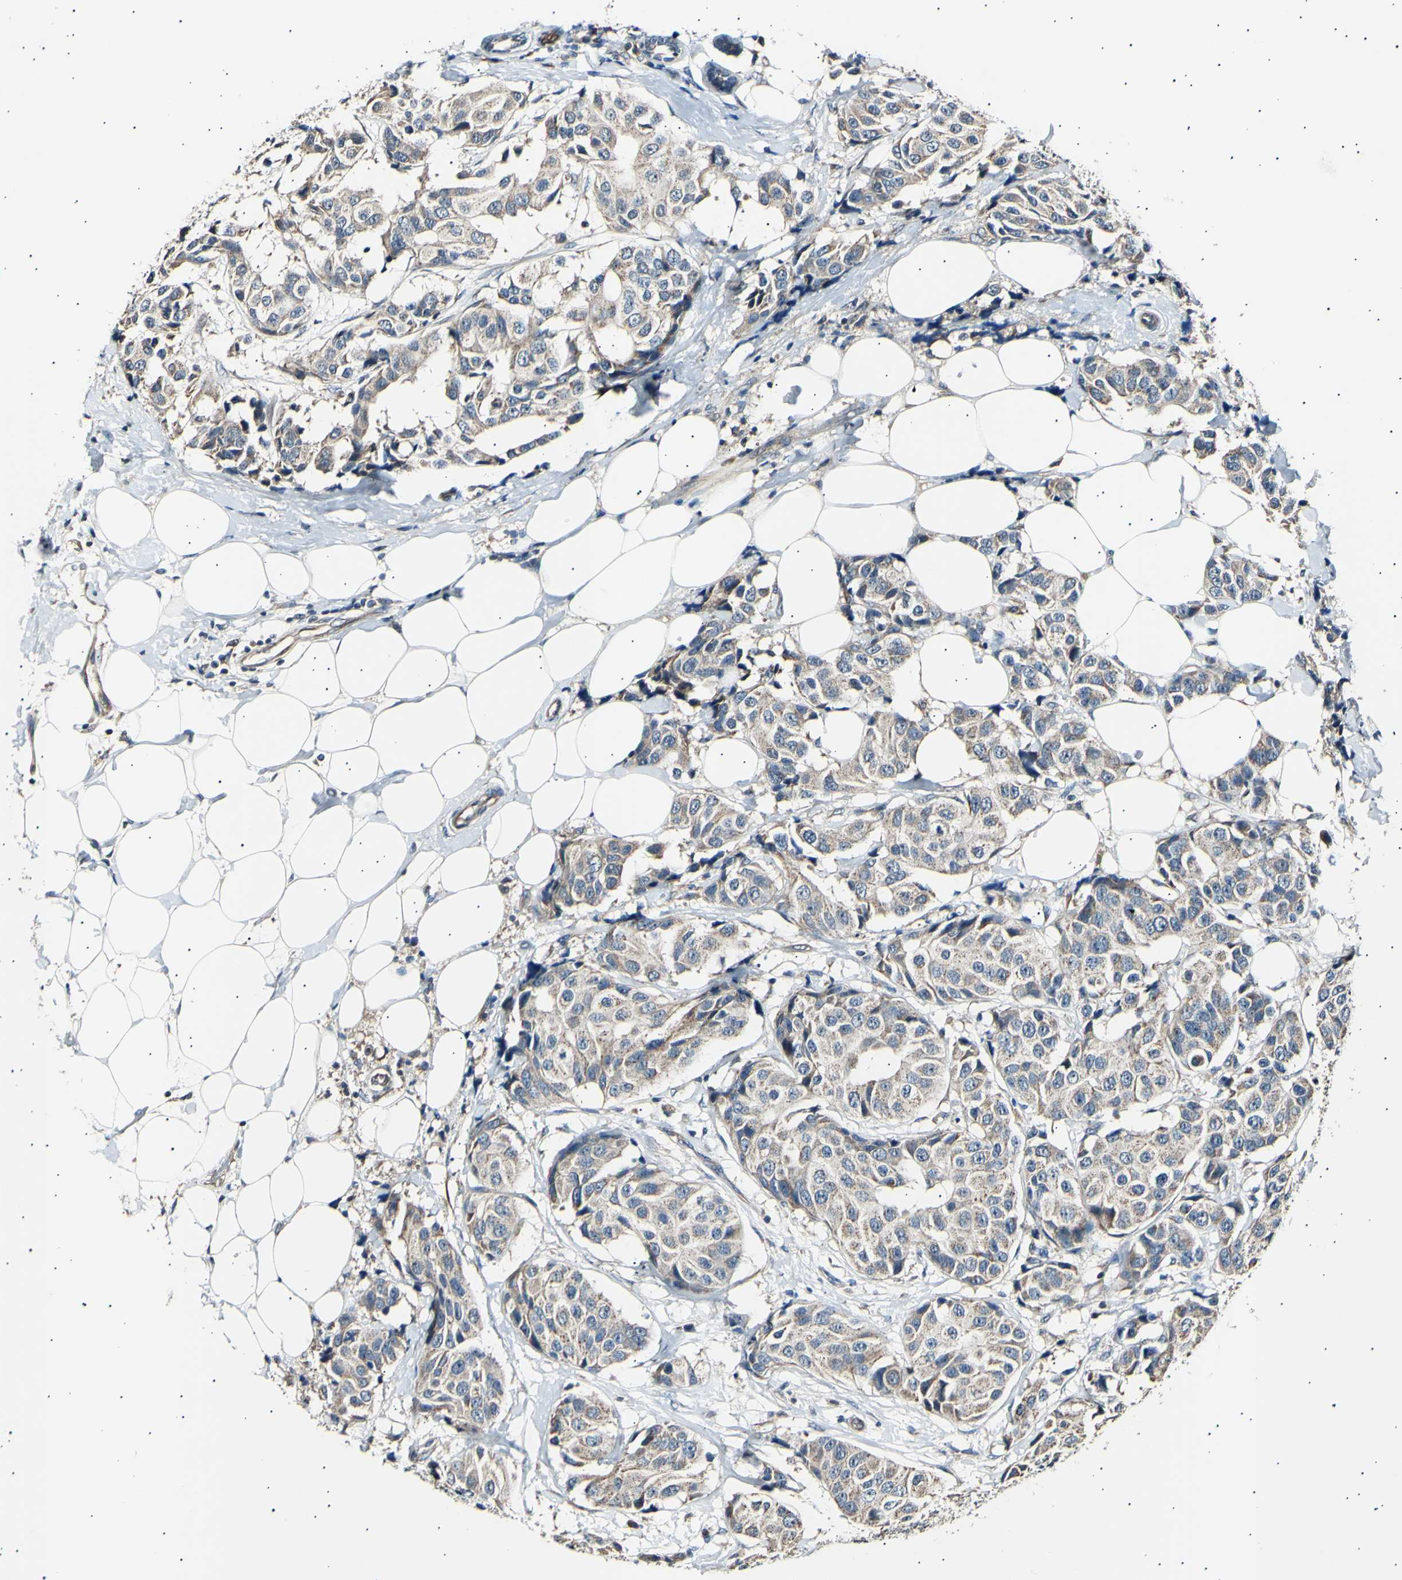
{"staining": {"intensity": "weak", "quantity": ">75%", "location": "cytoplasmic/membranous"}, "tissue": "breast cancer", "cell_type": "Tumor cells", "image_type": "cancer", "snomed": [{"axis": "morphology", "description": "Normal tissue, NOS"}, {"axis": "morphology", "description": "Duct carcinoma"}, {"axis": "topography", "description": "Breast"}], "caption": "The image reveals staining of intraductal carcinoma (breast), revealing weak cytoplasmic/membranous protein positivity (brown color) within tumor cells. (DAB = brown stain, brightfield microscopy at high magnification).", "gene": "ITGA6", "patient": {"sex": "female", "age": 39}}